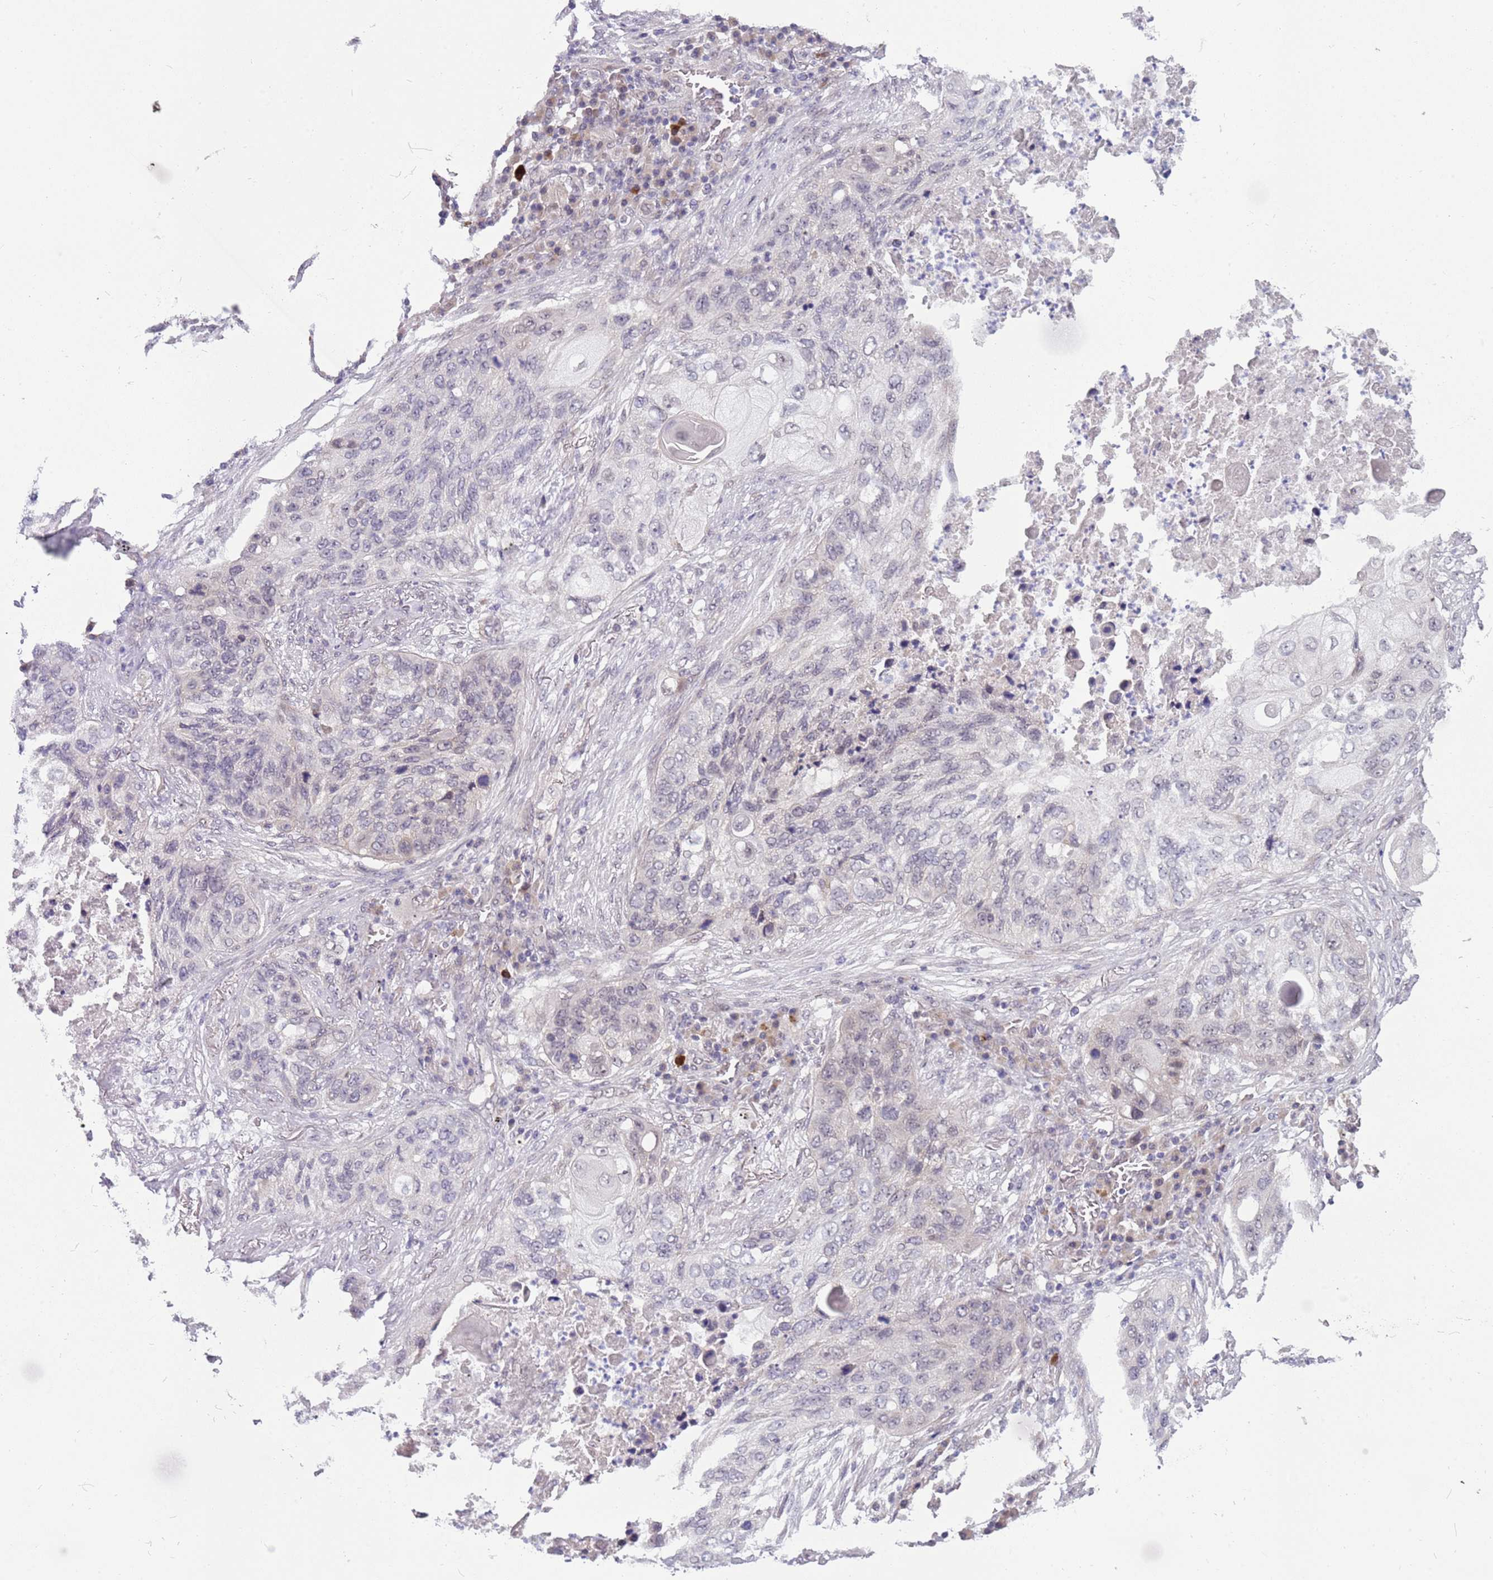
{"staining": {"intensity": "negative", "quantity": "none", "location": "none"}, "tissue": "lung cancer", "cell_type": "Tumor cells", "image_type": "cancer", "snomed": [{"axis": "morphology", "description": "Squamous cell carcinoma, NOS"}, {"axis": "topography", "description": "Lung"}], "caption": "Lung squamous cell carcinoma stained for a protein using IHC reveals no staining tumor cells.", "gene": "TM2D1", "patient": {"sex": "female", "age": 63}}